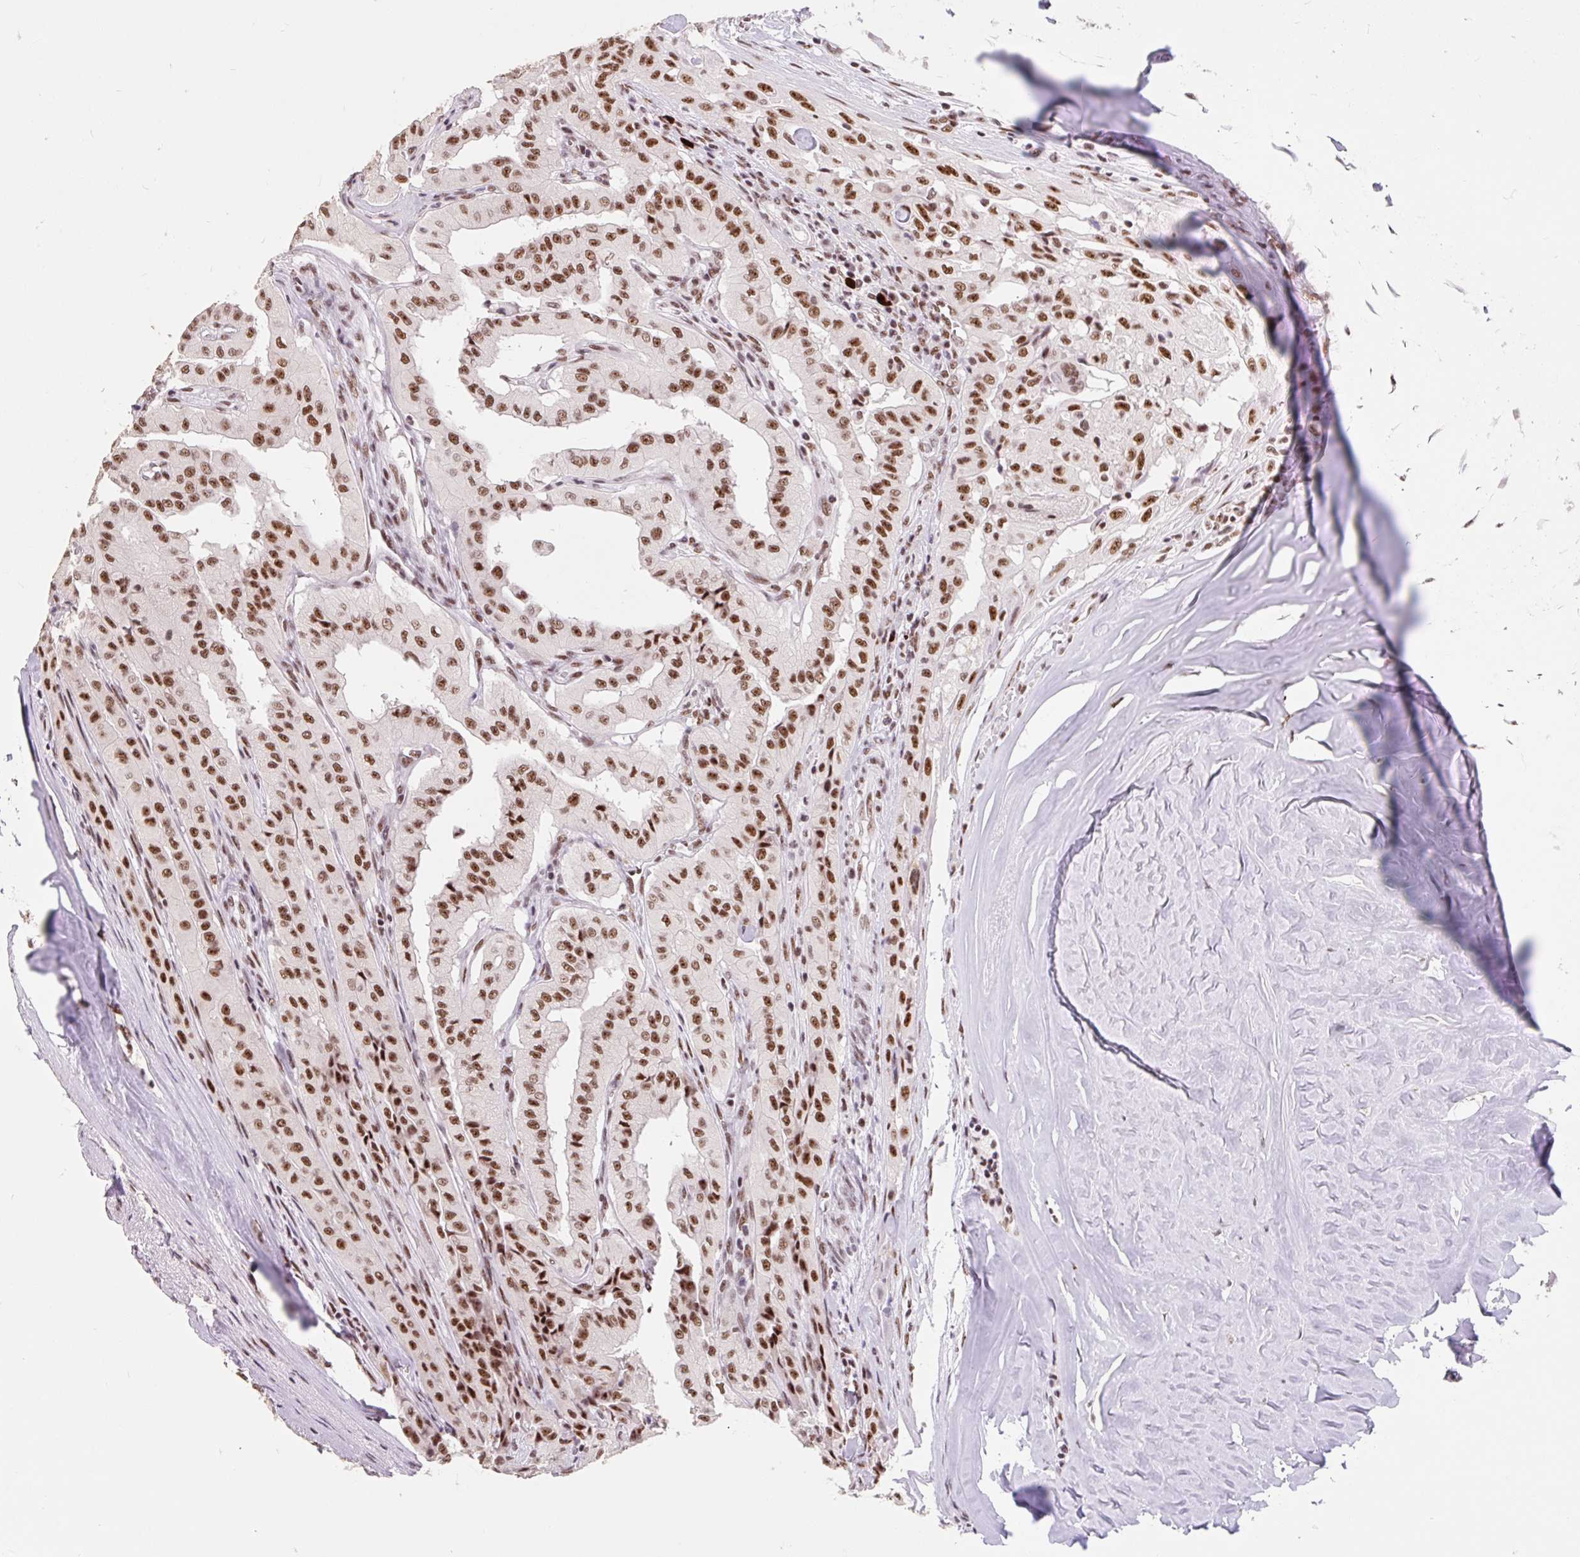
{"staining": {"intensity": "strong", "quantity": ">75%", "location": "nuclear"}, "tissue": "thyroid cancer", "cell_type": "Tumor cells", "image_type": "cancer", "snomed": [{"axis": "morphology", "description": "Papillary adenocarcinoma, NOS"}, {"axis": "topography", "description": "Thyroid gland"}], "caption": "This histopathology image reveals thyroid cancer stained with immunohistochemistry (IHC) to label a protein in brown. The nuclear of tumor cells show strong positivity for the protein. Nuclei are counter-stained blue.", "gene": "SRSF10", "patient": {"sex": "female", "age": 59}}